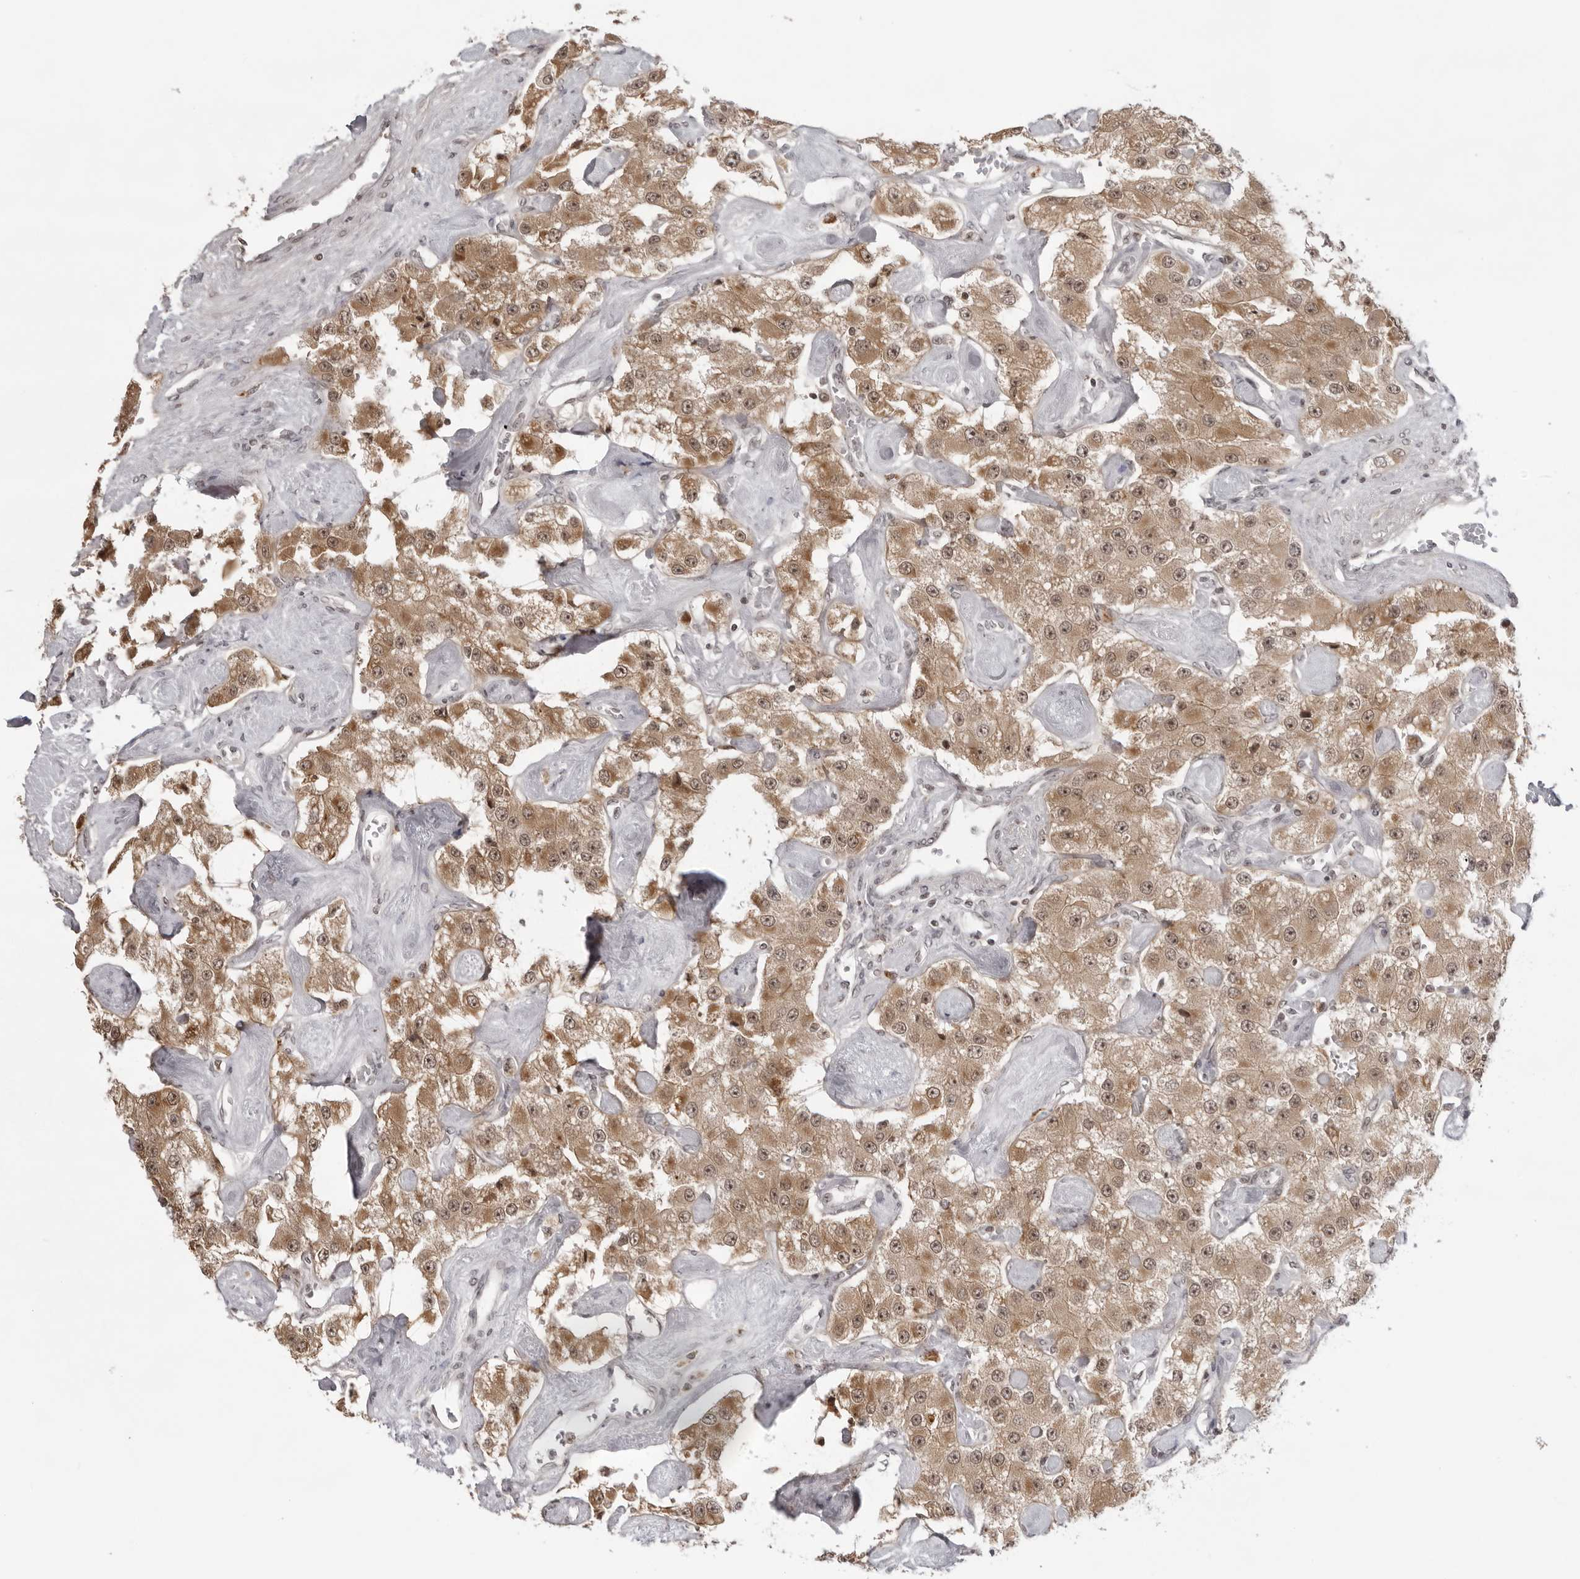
{"staining": {"intensity": "moderate", "quantity": ">75%", "location": "cytoplasmic/membranous,nuclear"}, "tissue": "carcinoid", "cell_type": "Tumor cells", "image_type": "cancer", "snomed": [{"axis": "morphology", "description": "Carcinoid, malignant, NOS"}, {"axis": "topography", "description": "Pancreas"}], "caption": "Brown immunohistochemical staining in human carcinoid (malignant) demonstrates moderate cytoplasmic/membranous and nuclear staining in about >75% of tumor cells.", "gene": "EXOSC10", "patient": {"sex": "male", "age": 41}}